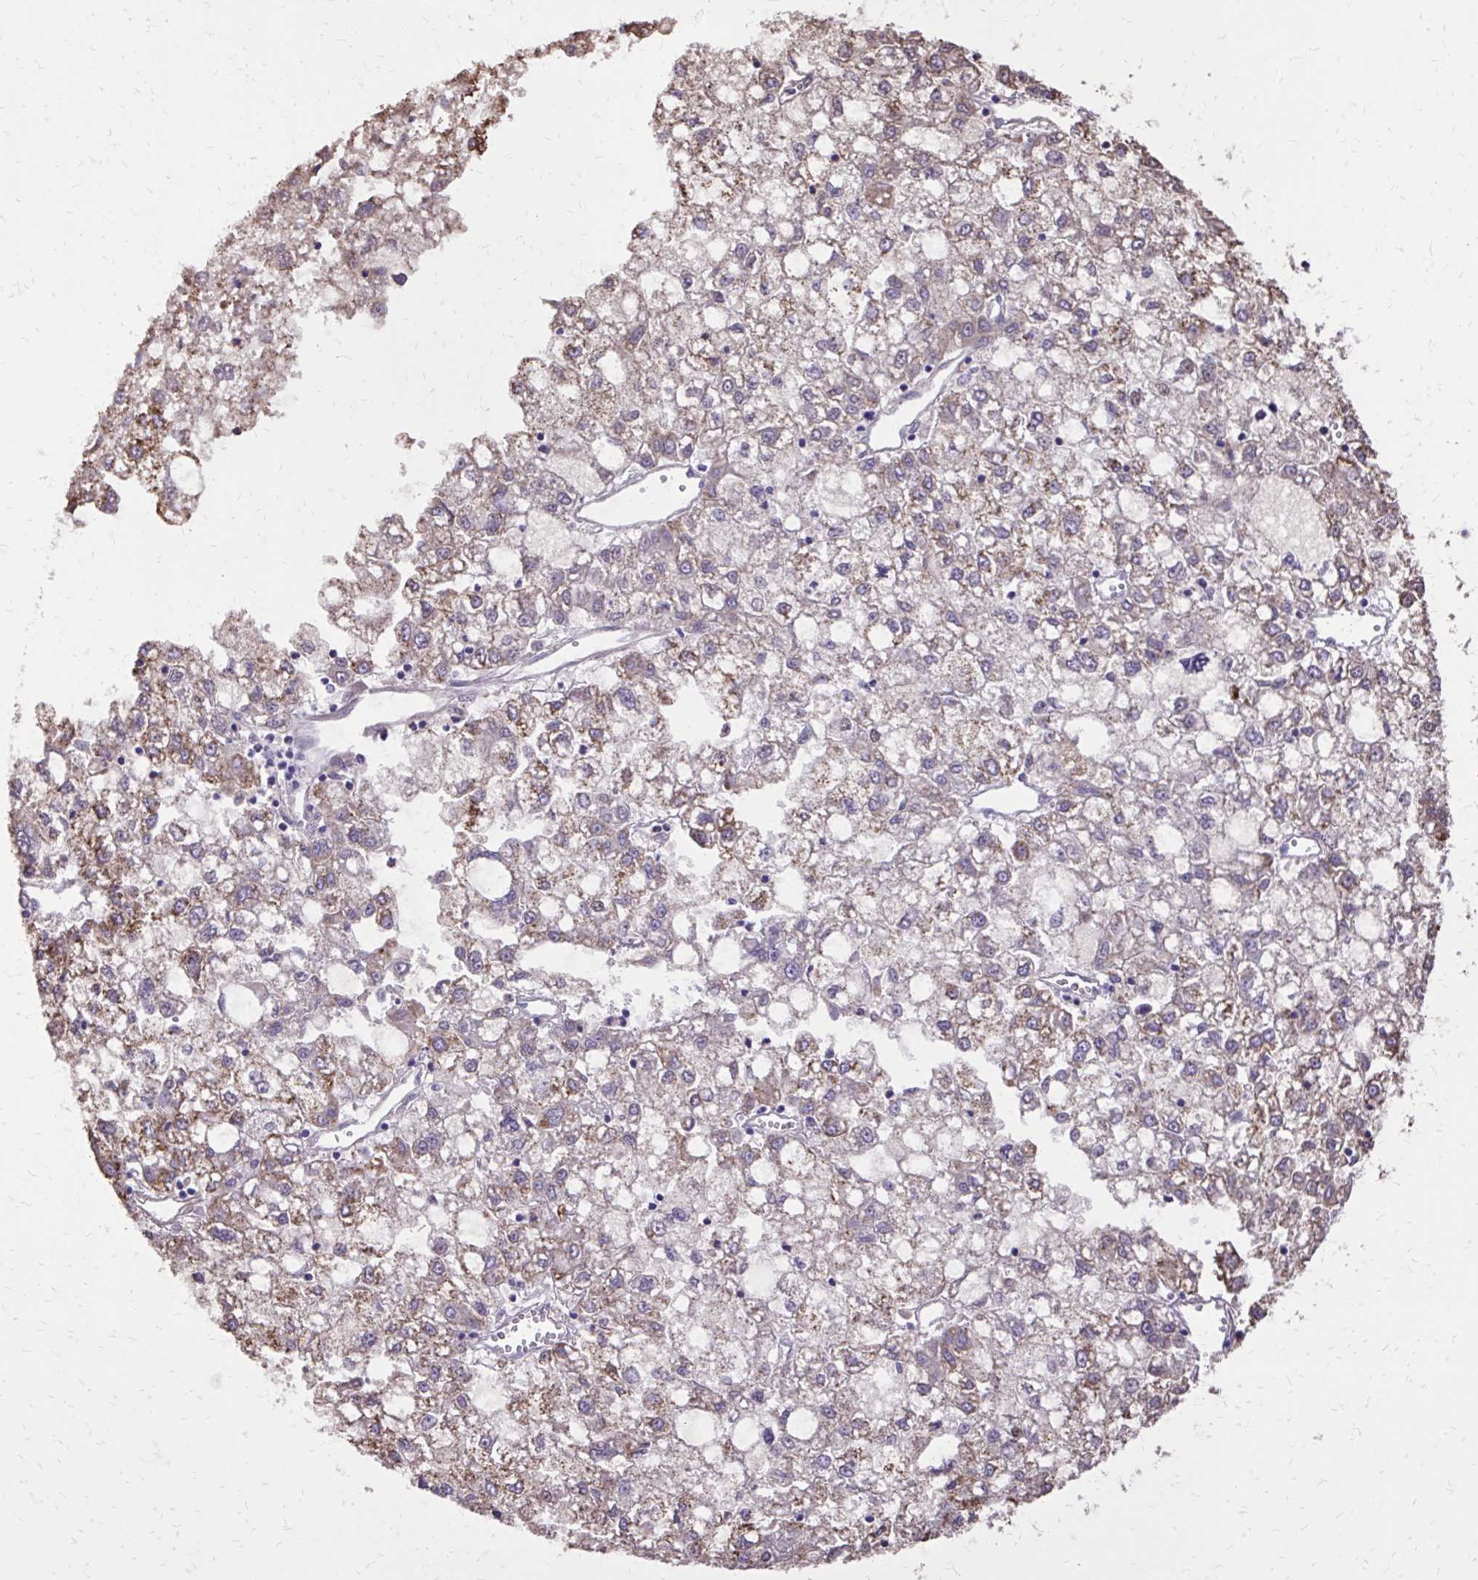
{"staining": {"intensity": "moderate", "quantity": "25%-75%", "location": "cytoplasmic/membranous"}, "tissue": "liver cancer", "cell_type": "Tumor cells", "image_type": "cancer", "snomed": [{"axis": "morphology", "description": "Carcinoma, Hepatocellular, NOS"}, {"axis": "topography", "description": "Liver"}], "caption": "Liver cancer tissue shows moderate cytoplasmic/membranous expression in approximately 25%-75% of tumor cells The protein of interest is shown in brown color, while the nuclei are stained blue.", "gene": "CAT", "patient": {"sex": "male", "age": 40}}